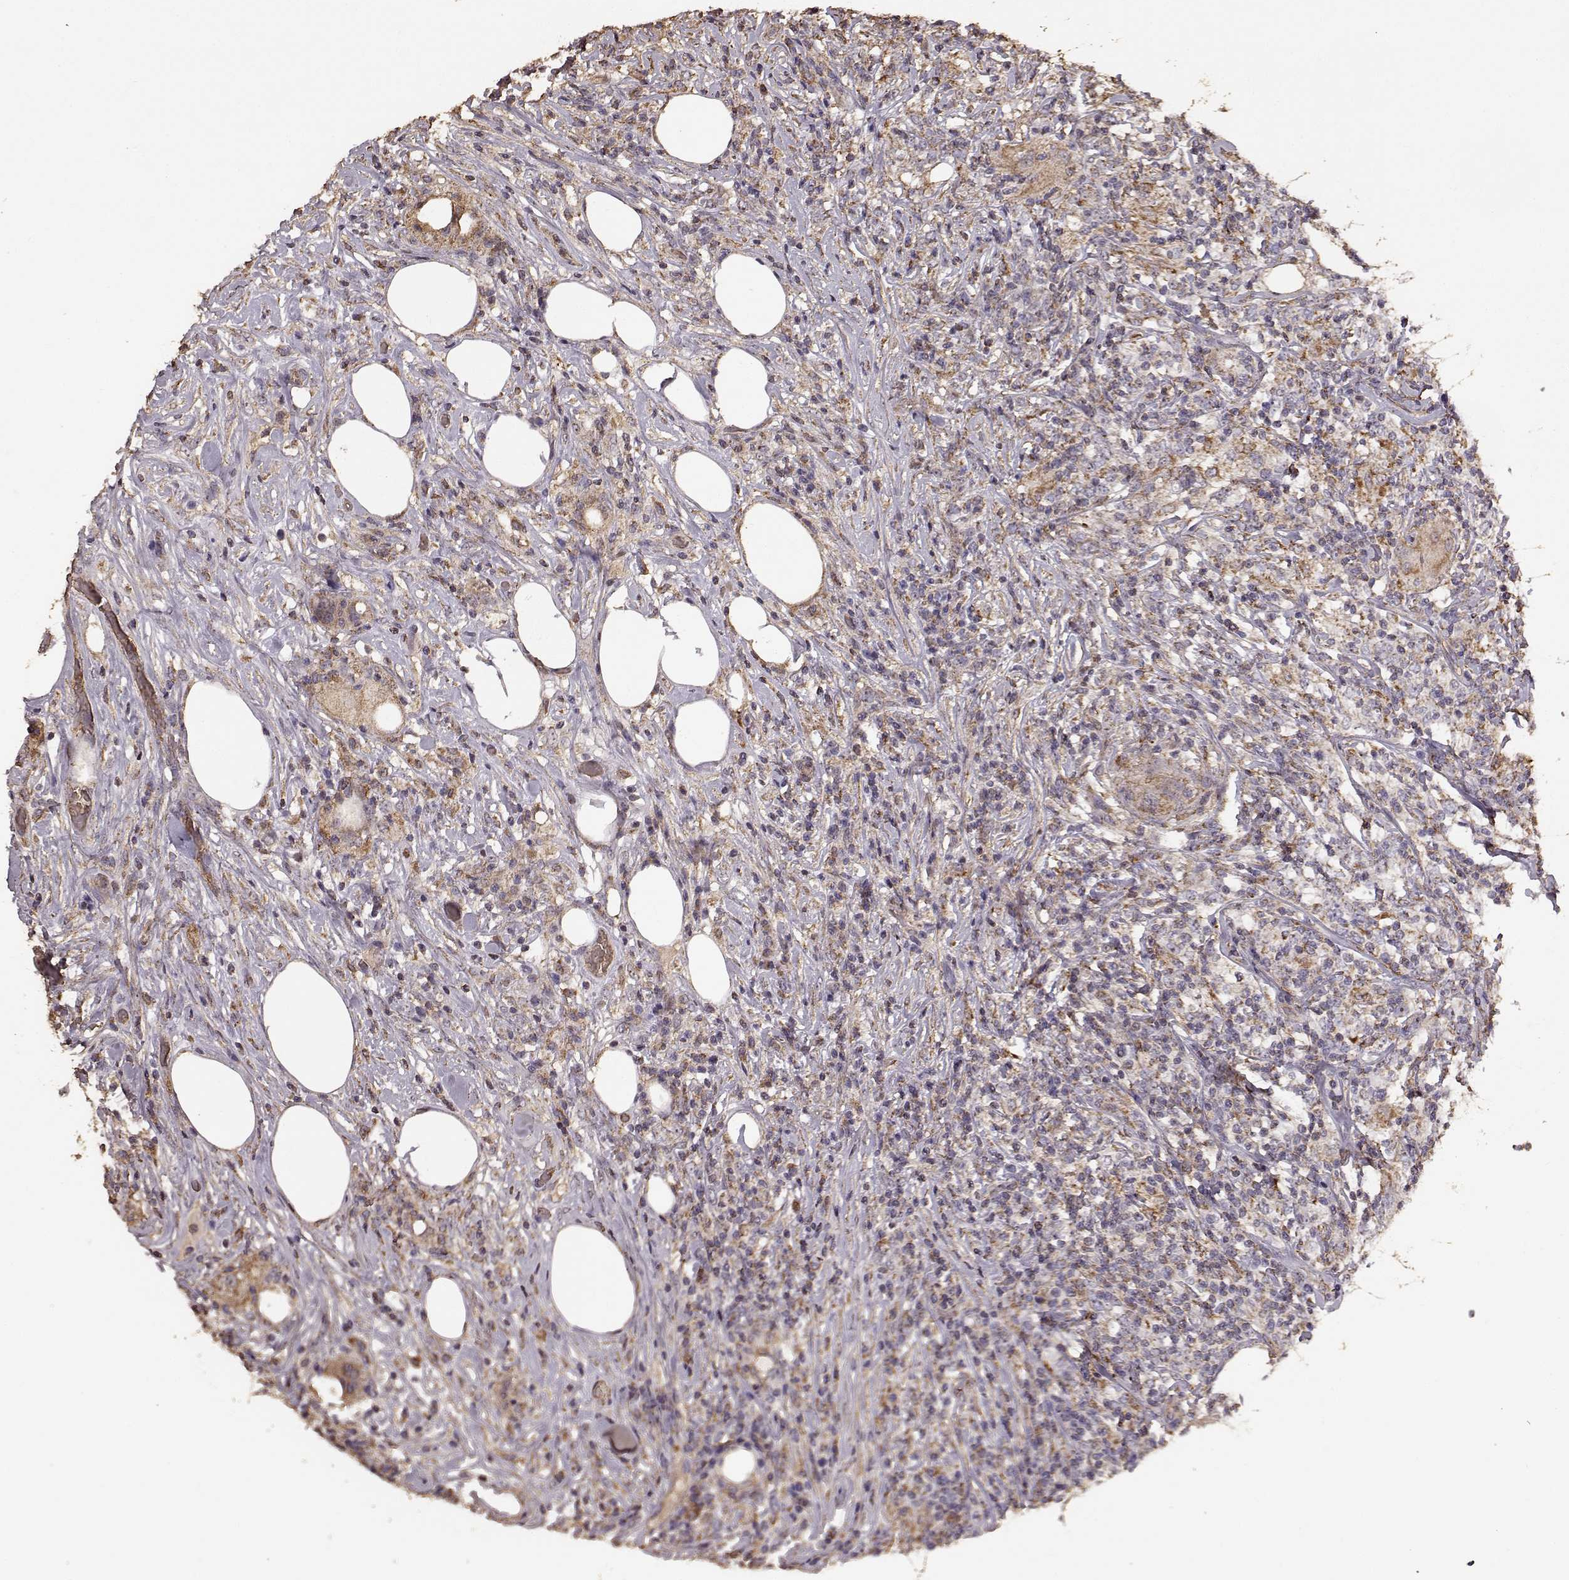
{"staining": {"intensity": "moderate", "quantity": "25%-75%", "location": "cytoplasmic/membranous"}, "tissue": "lymphoma", "cell_type": "Tumor cells", "image_type": "cancer", "snomed": [{"axis": "morphology", "description": "Malignant lymphoma, non-Hodgkin's type, High grade"}, {"axis": "topography", "description": "Lymph node"}], "caption": "Immunohistochemical staining of malignant lymphoma, non-Hodgkin's type (high-grade) demonstrates medium levels of moderate cytoplasmic/membranous protein staining in about 25%-75% of tumor cells. (Stains: DAB in brown, nuclei in blue, Microscopy: brightfield microscopy at high magnification).", "gene": "PTGES2", "patient": {"sex": "female", "age": 84}}